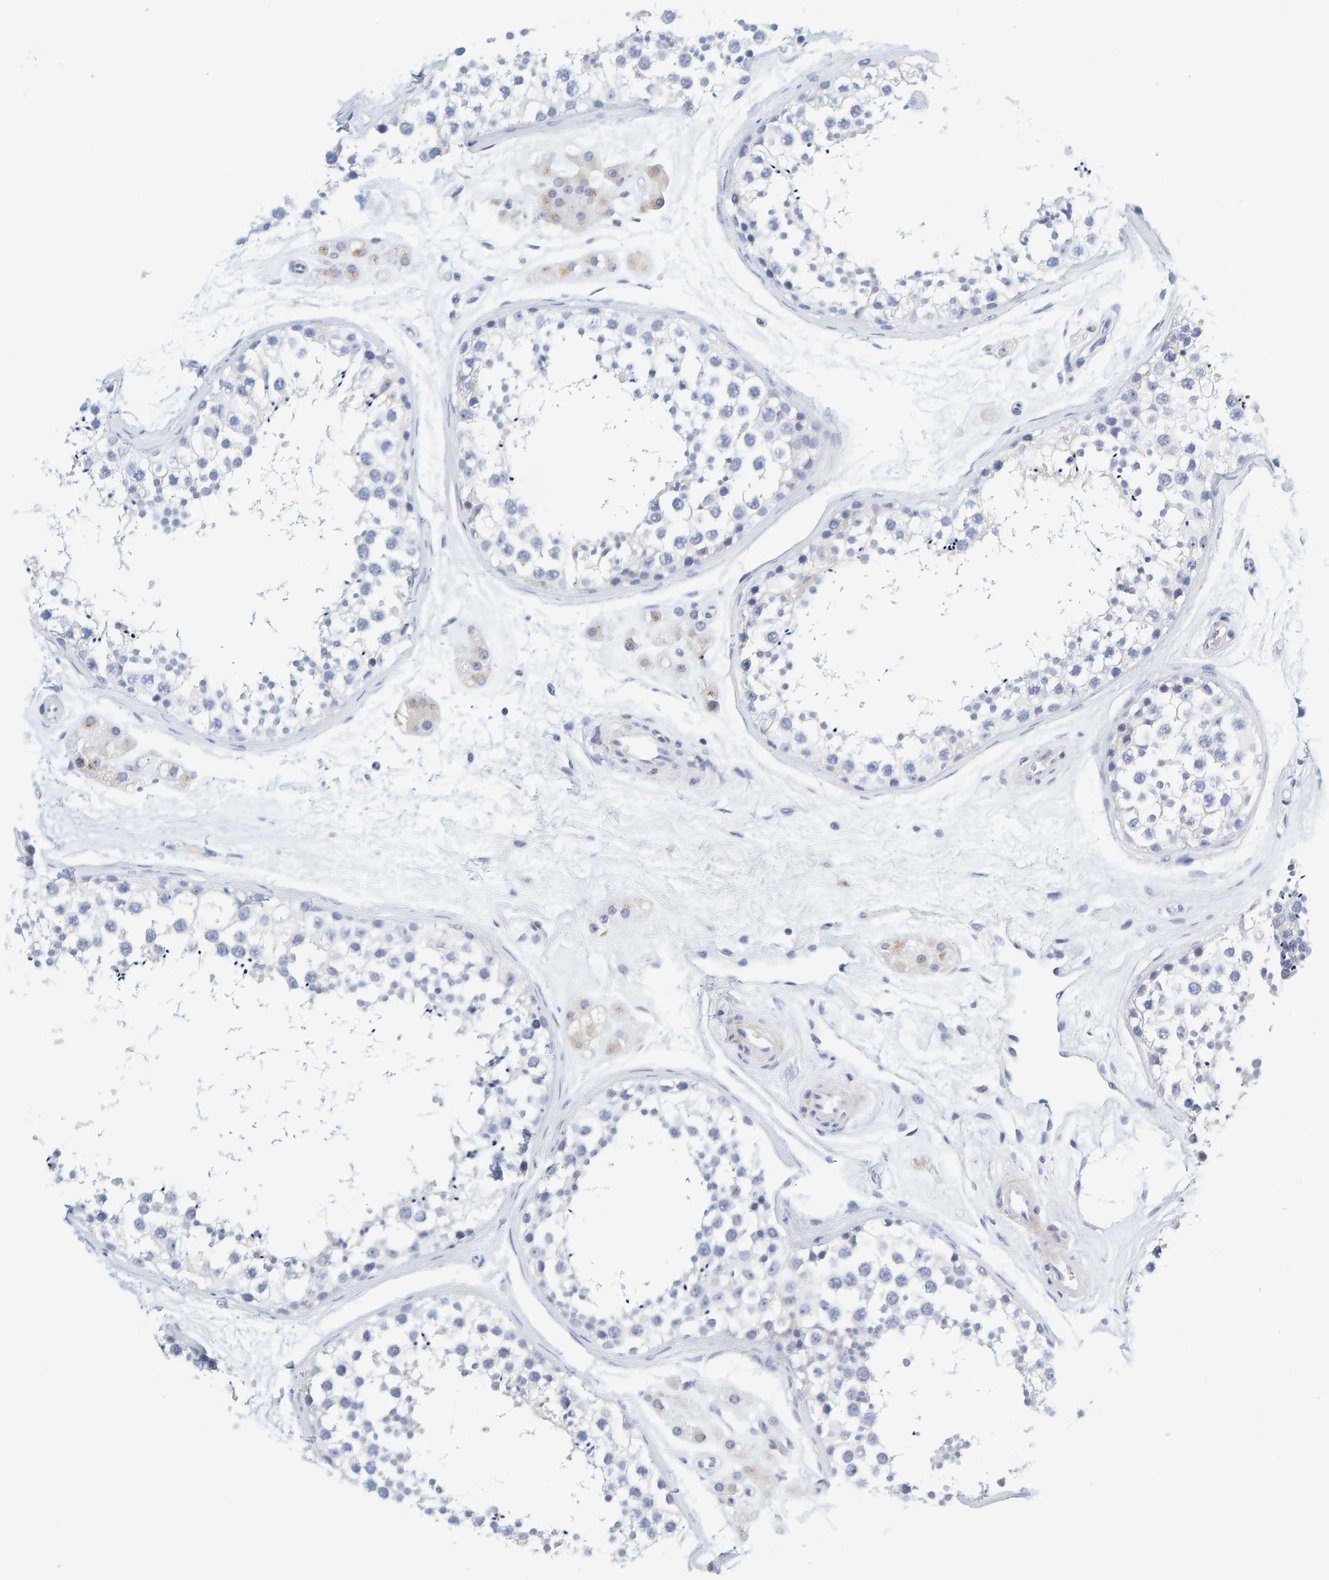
{"staining": {"intensity": "negative", "quantity": "none", "location": "none"}, "tissue": "testis", "cell_type": "Cells in seminiferous ducts", "image_type": "normal", "snomed": [{"axis": "morphology", "description": "Normal tissue, NOS"}, {"axis": "topography", "description": "Testis"}], "caption": "Benign testis was stained to show a protein in brown. There is no significant expression in cells in seminiferous ducts. The staining was performed using DAB (3,3'-diaminobenzidine) to visualize the protein expression in brown, while the nuclei were stained in blue with hematoxylin (Magnification: 20x).", "gene": "MOG", "patient": {"sex": "male", "age": 56}}